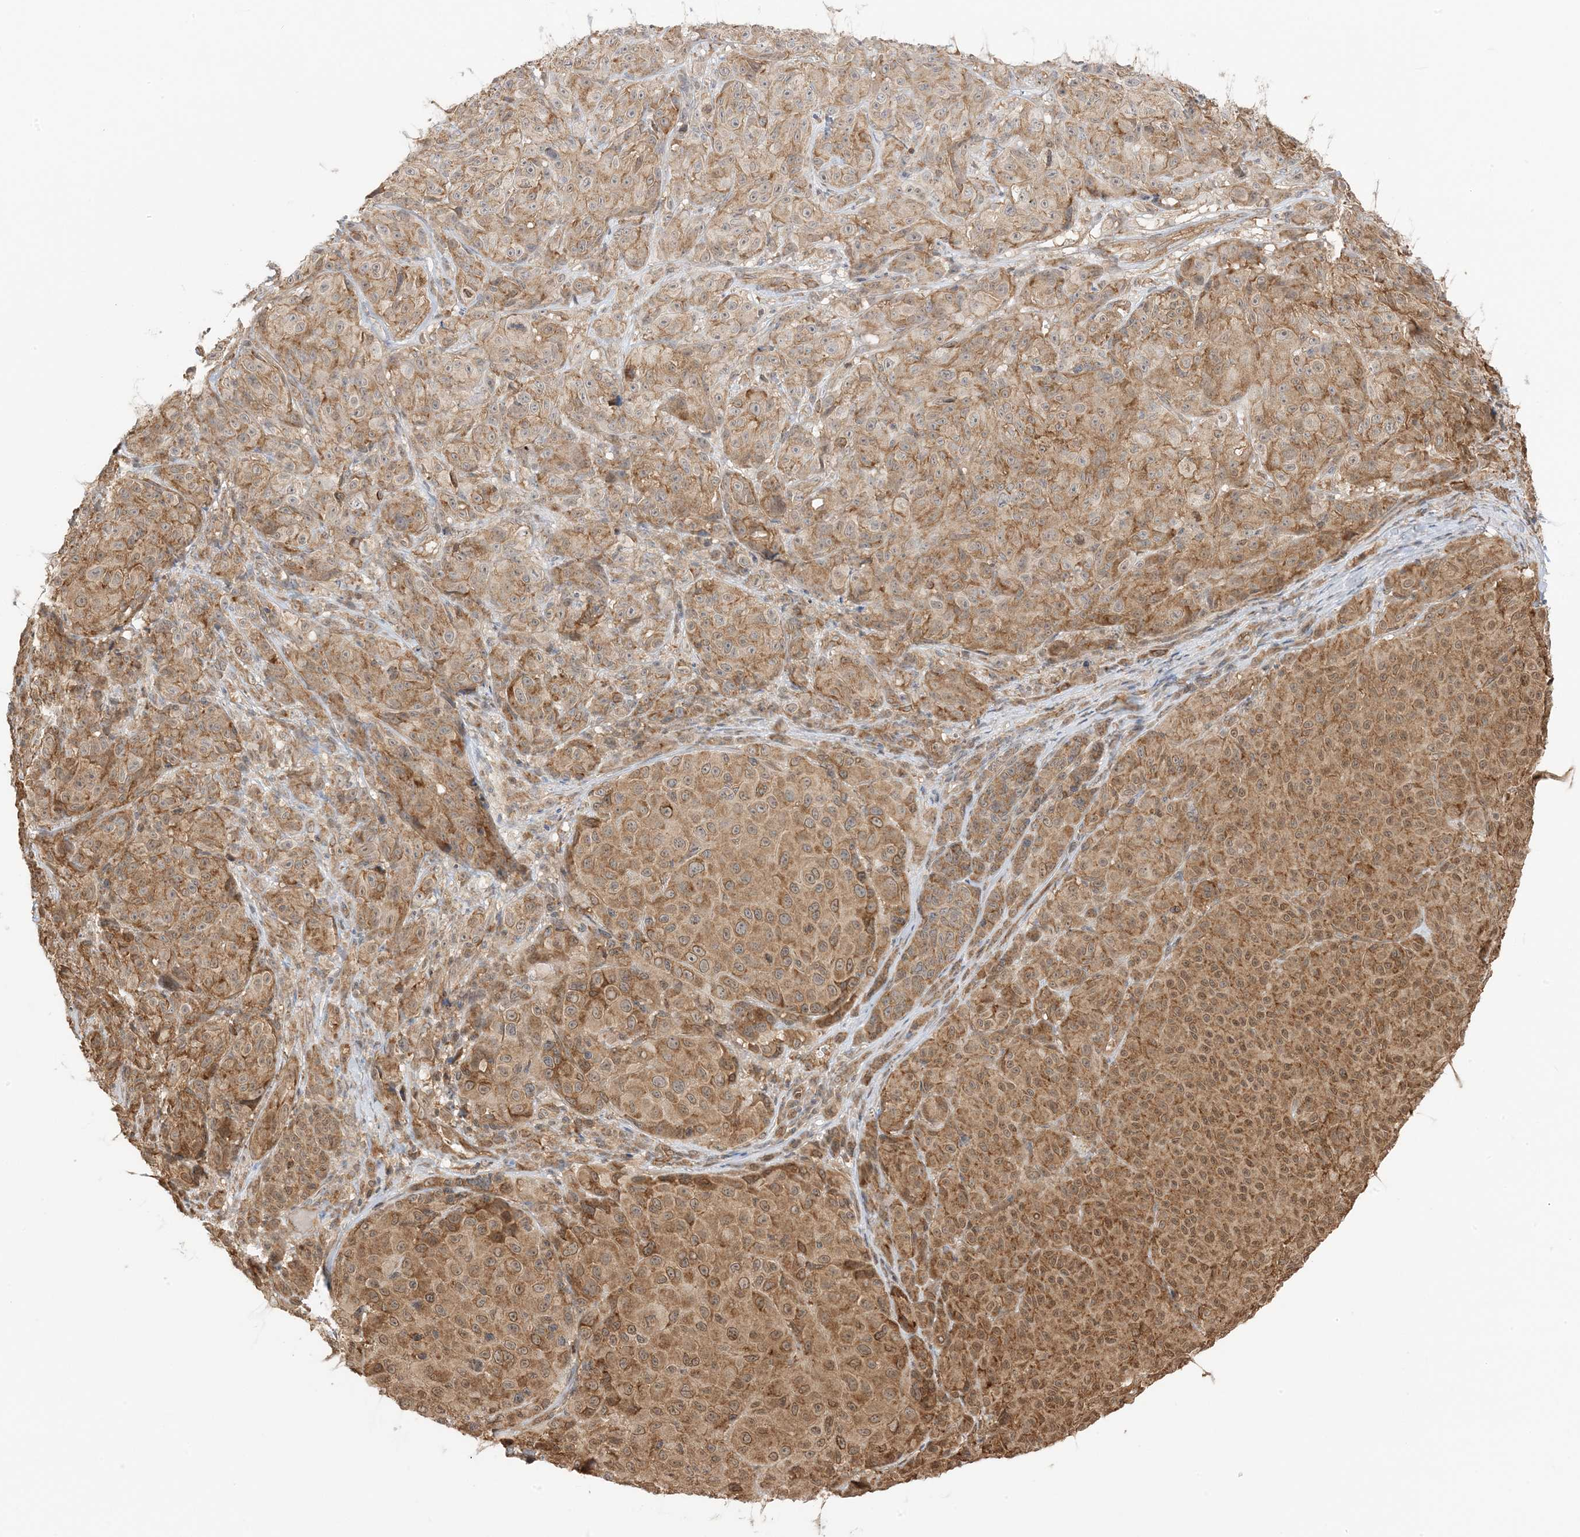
{"staining": {"intensity": "moderate", "quantity": ">75%", "location": "cytoplasmic/membranous"}, "tissue": "melanoma", "cell_type": "Tumor cells", "image_type": "cancer", "snomed": [{"axis": "morphology", "description": "Malignant melanoma, NOS"}, {"axis": "topography", "description": "Skin"}], "caption": "A brown stain labels moderate cytoplasmic/membranous expression of a protein in human malignant melanoma tumor cells. The staining was performed using DAB (3,3'-diaminobenzidine) to visualize the protein expression in brown, while the nuclei were stained in blue with hematoxylin (Magnification: 20x).", "gene": "UBAP2L", "patient": {"sex": "male", "age": 73}}